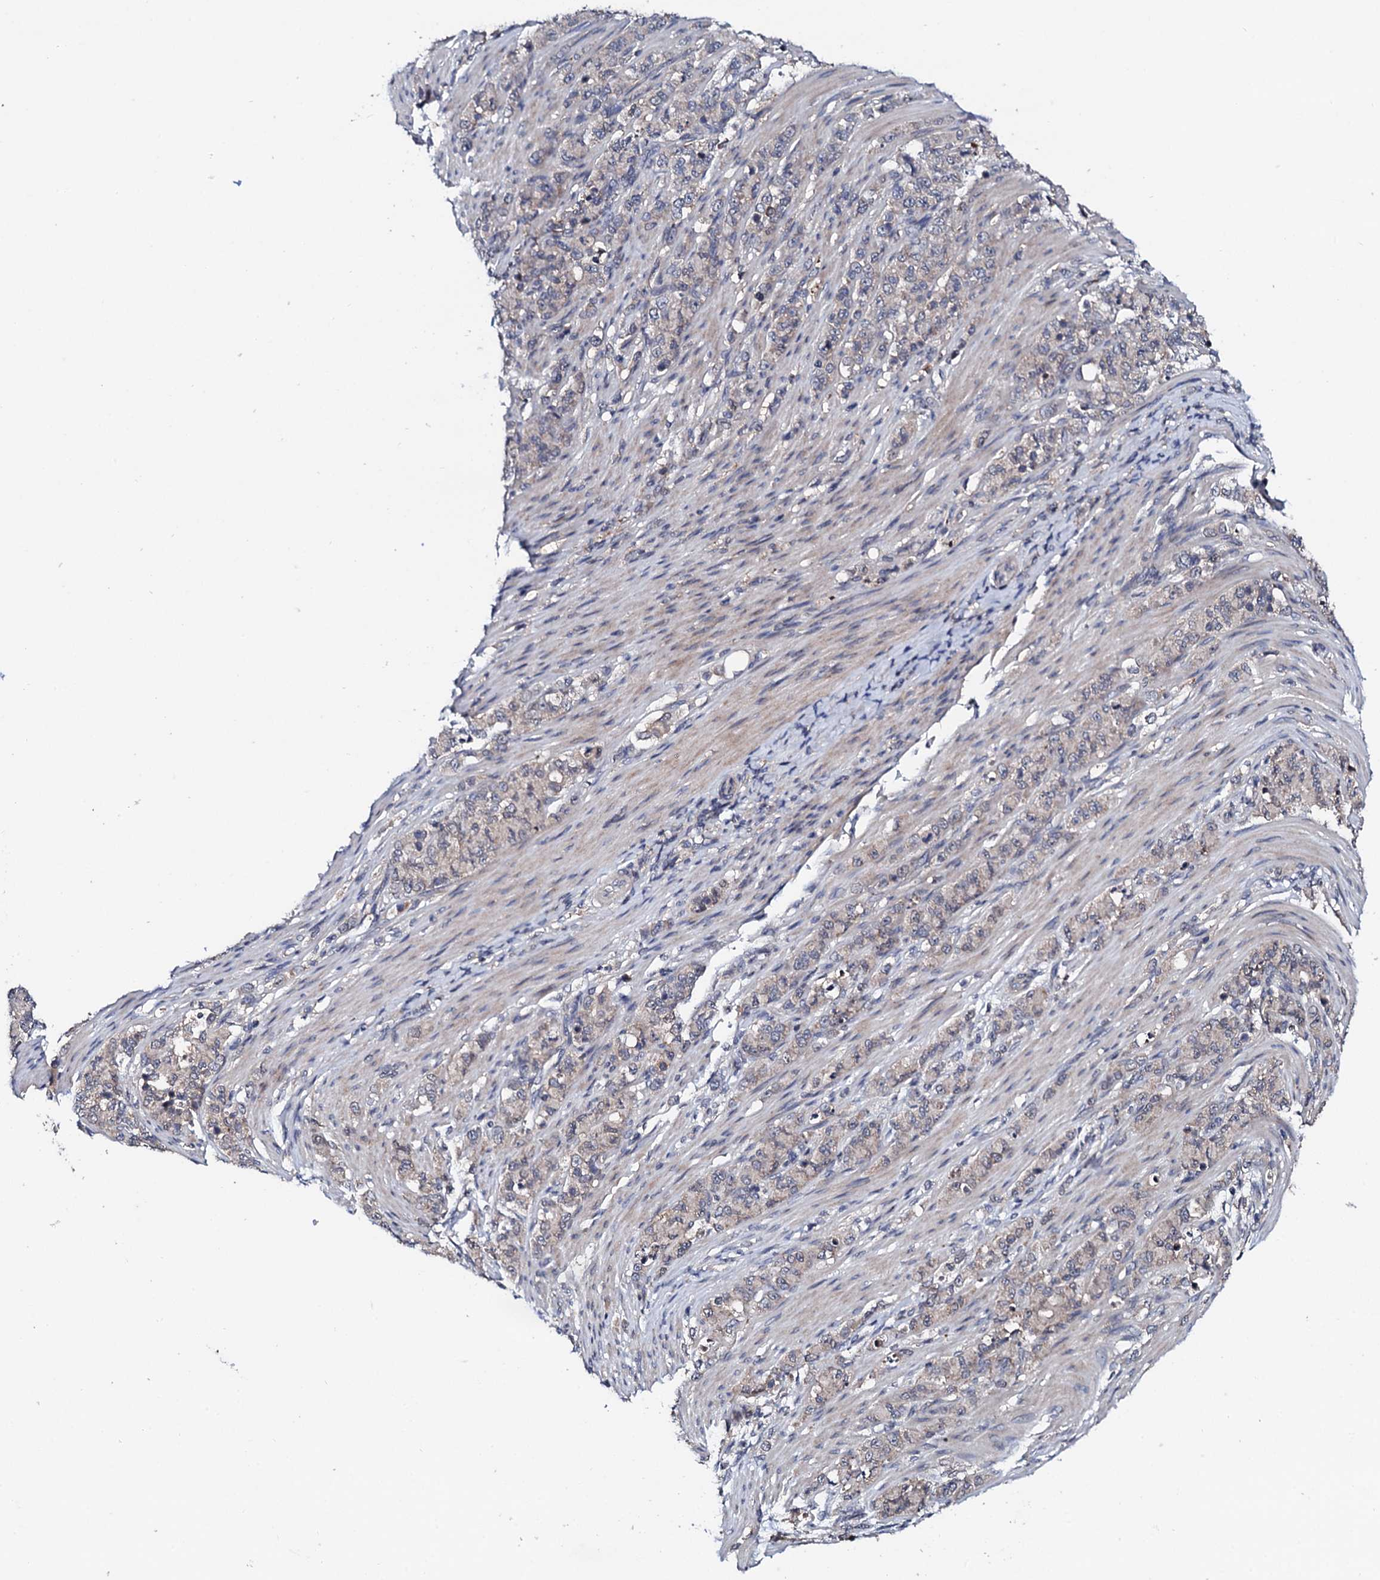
{"staining": {"intensity": "weak", "quantity": "25%-75%", "location": "cytoplasmic/membranous"}, "tissue": "stomach cancer", "cell_type": "Tumor cells", "image_type": "cancer", "snomed": [{"axis": "morphology", "description": "Adenocarcinoma, NOS"}, {"axis": "topography", "description": "Stomach"}], "caption": "Stomach cancer stained with a protein marker shows weak staining in tumor cells.", "gene": "EDC3", "patient": {"sex": "female", "age": 79}}